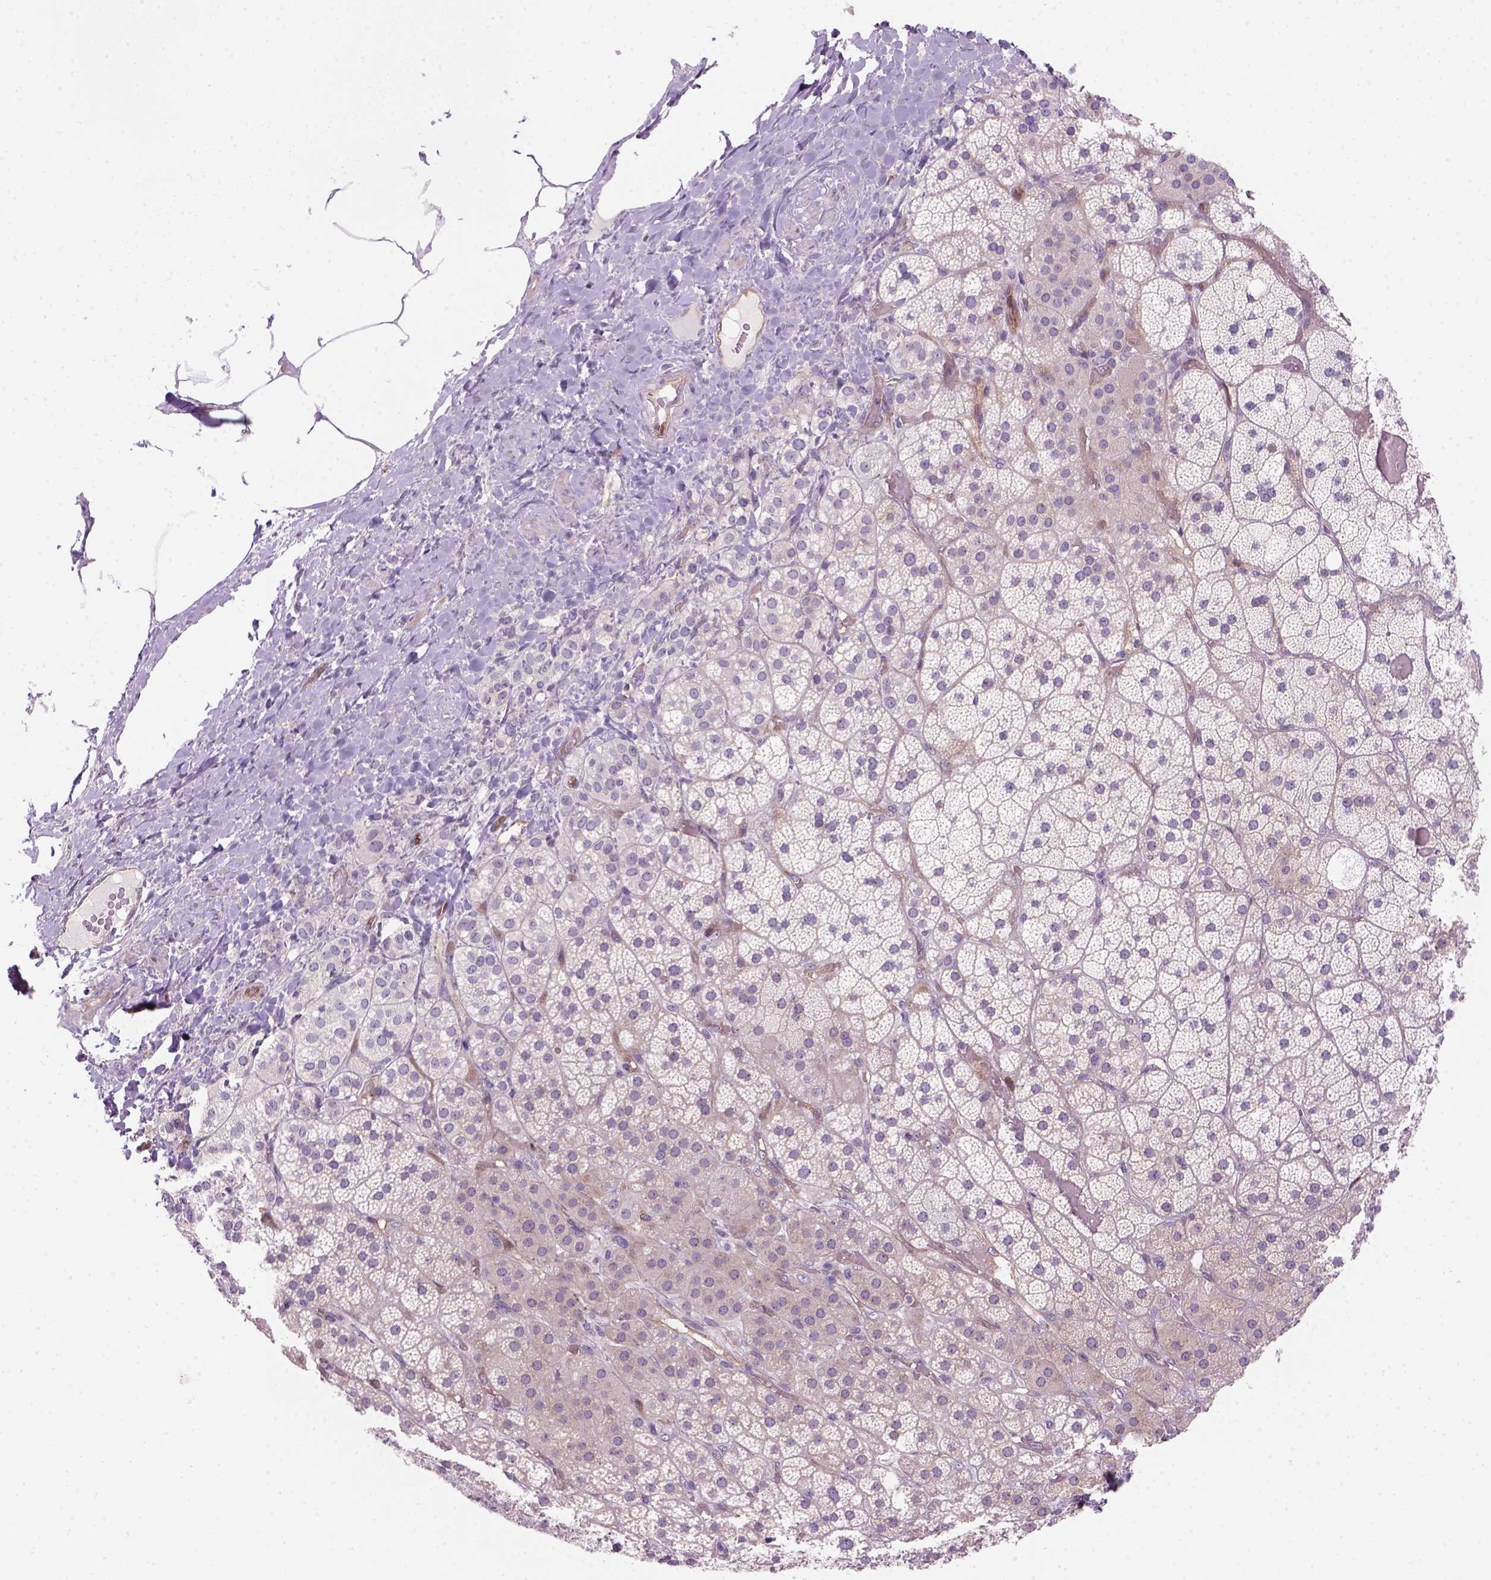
{"staining": {"intensity": "weak", "quantity": "<25%", "location": "cytoplasmic/membranous"}, "tissue": "adrenal gland", "cell_type": "Glandular cells", "image_type": "normal", "snomed": [{"axis": "morphology", "description": "Normal tissue, NOS"}, {"axis": "topography", "description": "Adrenal gland"}], "caption": "An IHC micrograph of benign adrenal gland is shown. There is no staining in glandular cells of adrenal gland.", "gene": "VSTM5", "patient": {"sex": "male", "age": 57}}